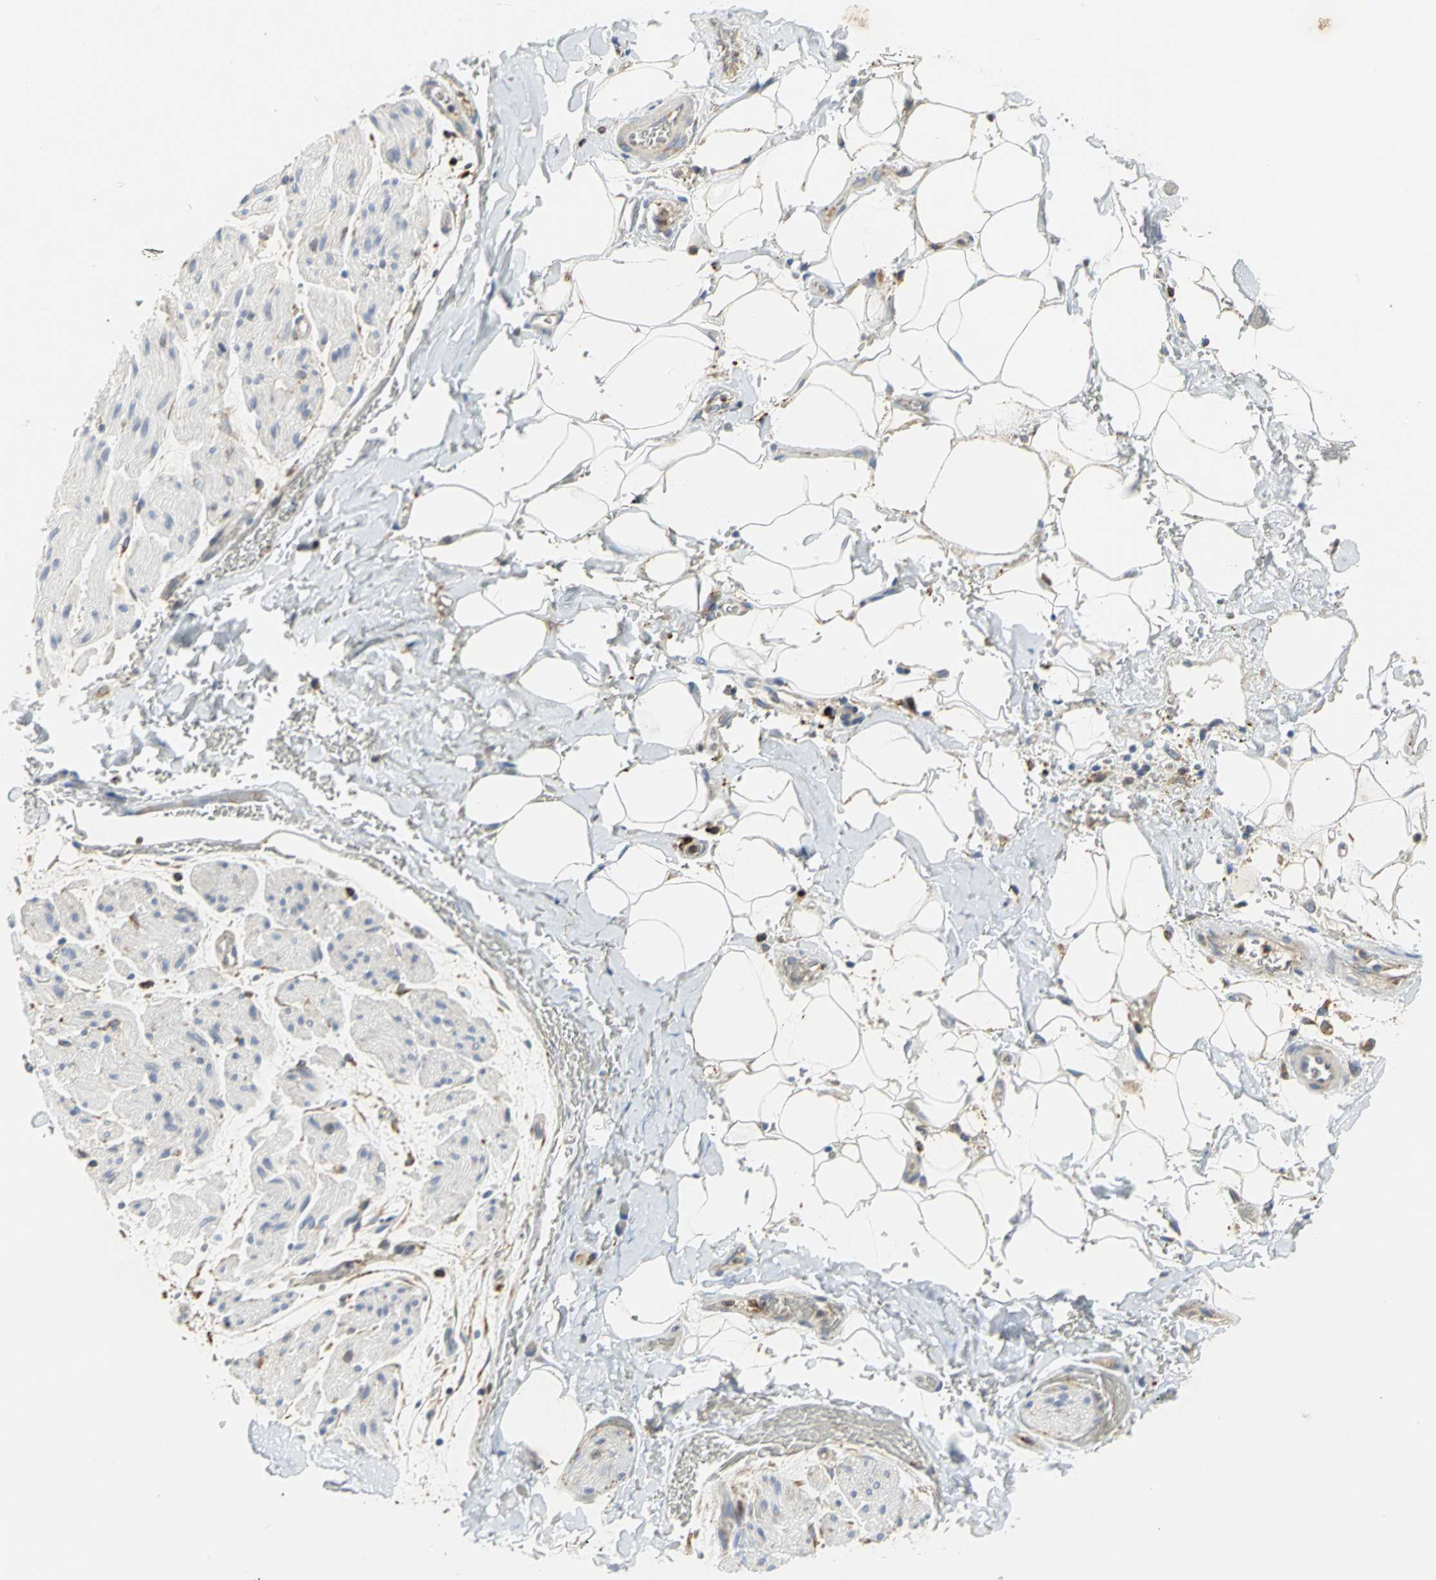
{"staining": {"intensity": "weak", "quantity": ">75%", "location": "cytoplasmic/membranous"}, "tissue": "adipose tissue", "cell_type": "Adipocytes", "image_type": "normal", "snomed": [{"axis": "morphology", "description": "Normal tissue, NOS"}, {"axis": "morphology", "description": "Cholangiocarcinoma"}, {"axis": "topography", "description": "Liver"}, {"axis": "topography", "description": "Peripheral nerve tissue"}], "caption": "DAB immunohistochemical staining of benign adipose tissue exhibits weak cytoplasmic/membranous protein positivity in approximately >75% of adipocytes. (brown staining indicates protein expression, while blue staining denotes nuclei).", "gene": "SDF2L1", "patient": {"sex": "male", "age": 50}}